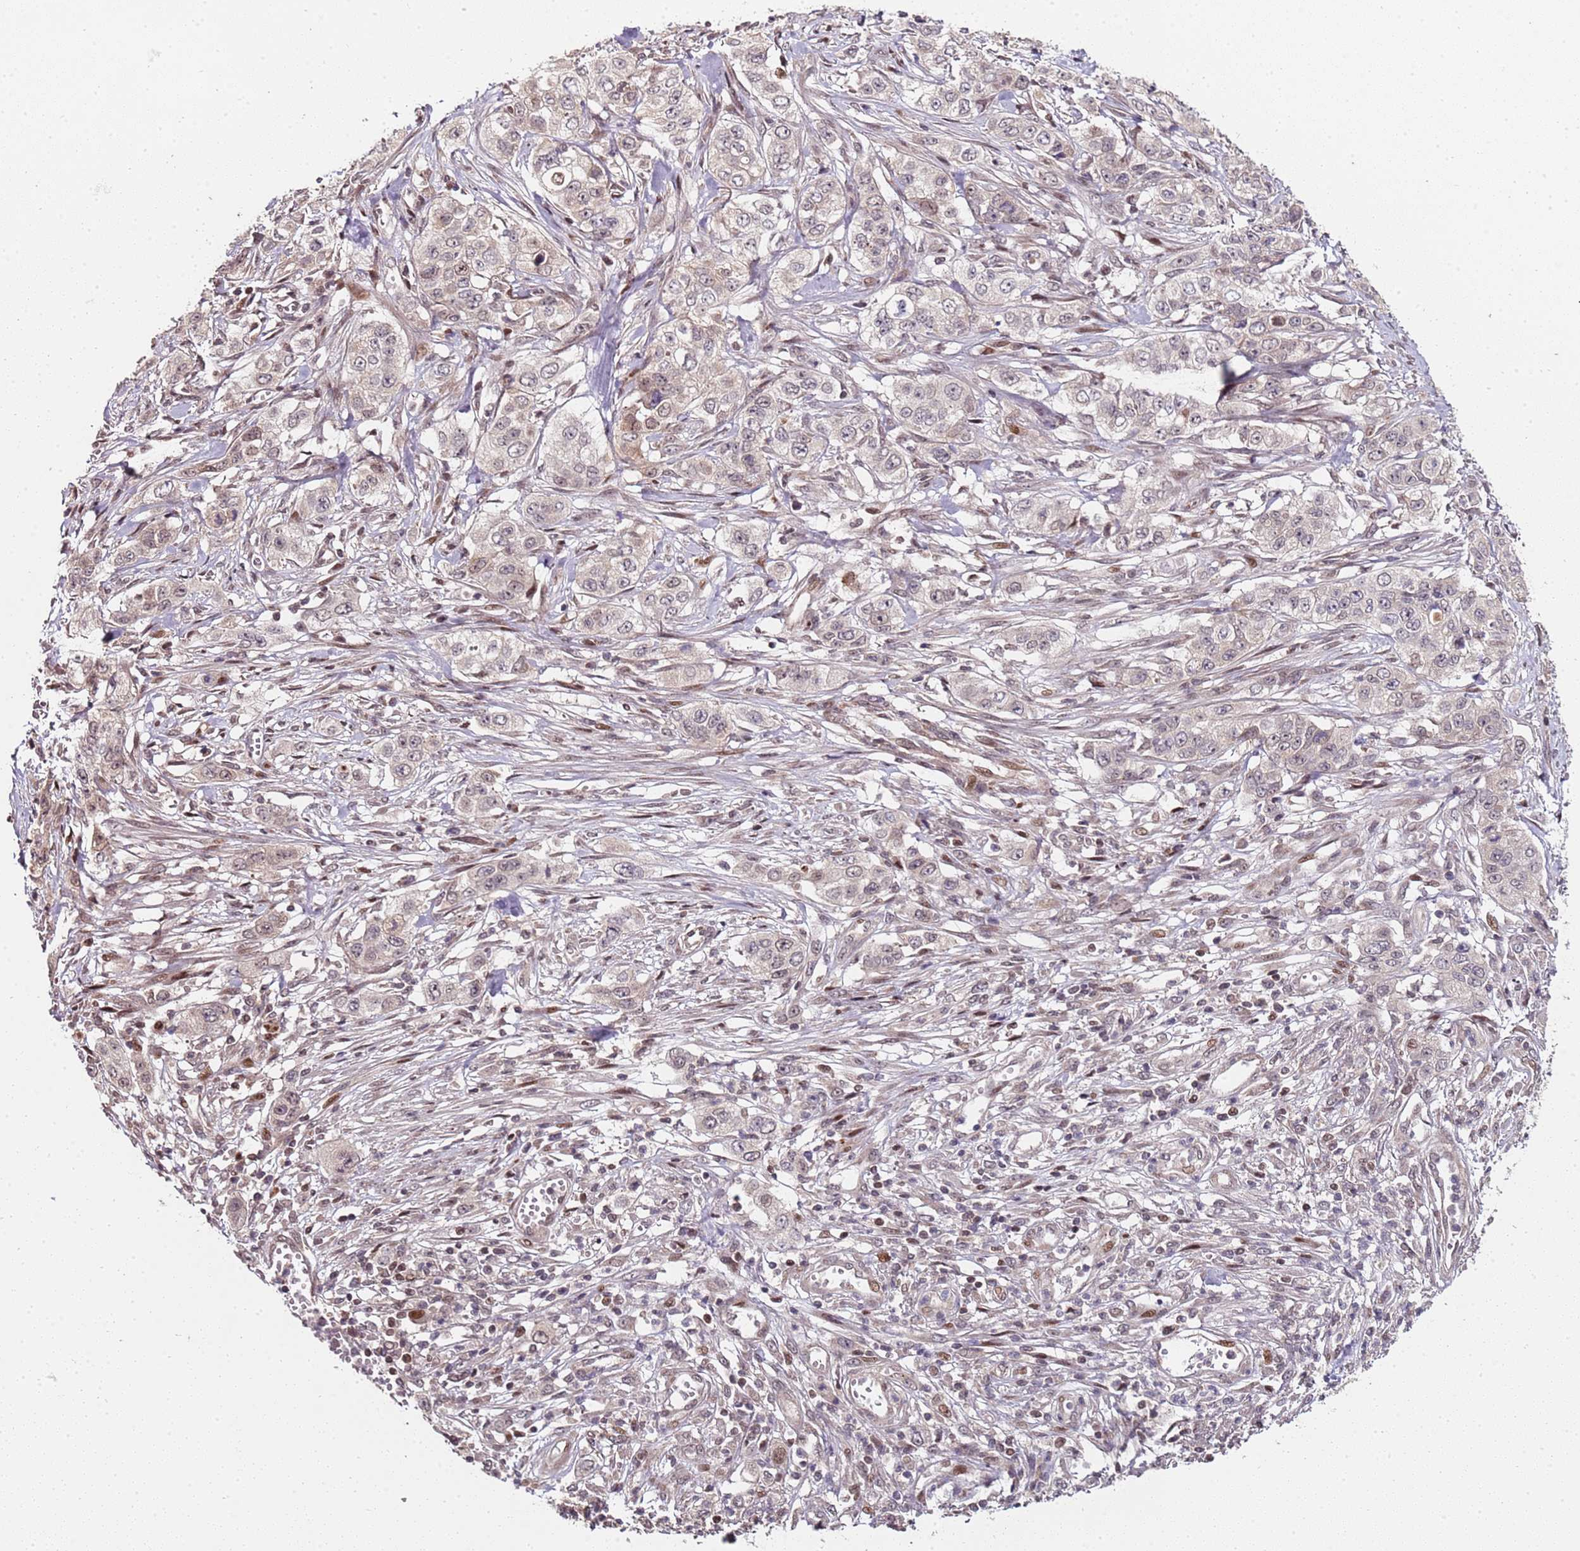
{"staining": {"intensity": "weak", "quantity": "<25%", "location": "cytoplasmic/membranous"}, "tissue": "stomach cancer", "cell_type": "Tumor cells", "image_type": "cancer", "snomed": [{"axis": "morphology", "description": "Adenocarcinoma, NOS"}, {"axis": "topography", "description": "Stomach, upper"}], "caption": "This is an immunohistochemistry (IHC) photomicrograph of stomach cancer (adenocarcinoma). There is no positivity in tumor cells.", "gene": "EDC3", "patient": {"sex": "male", "age": 62}}